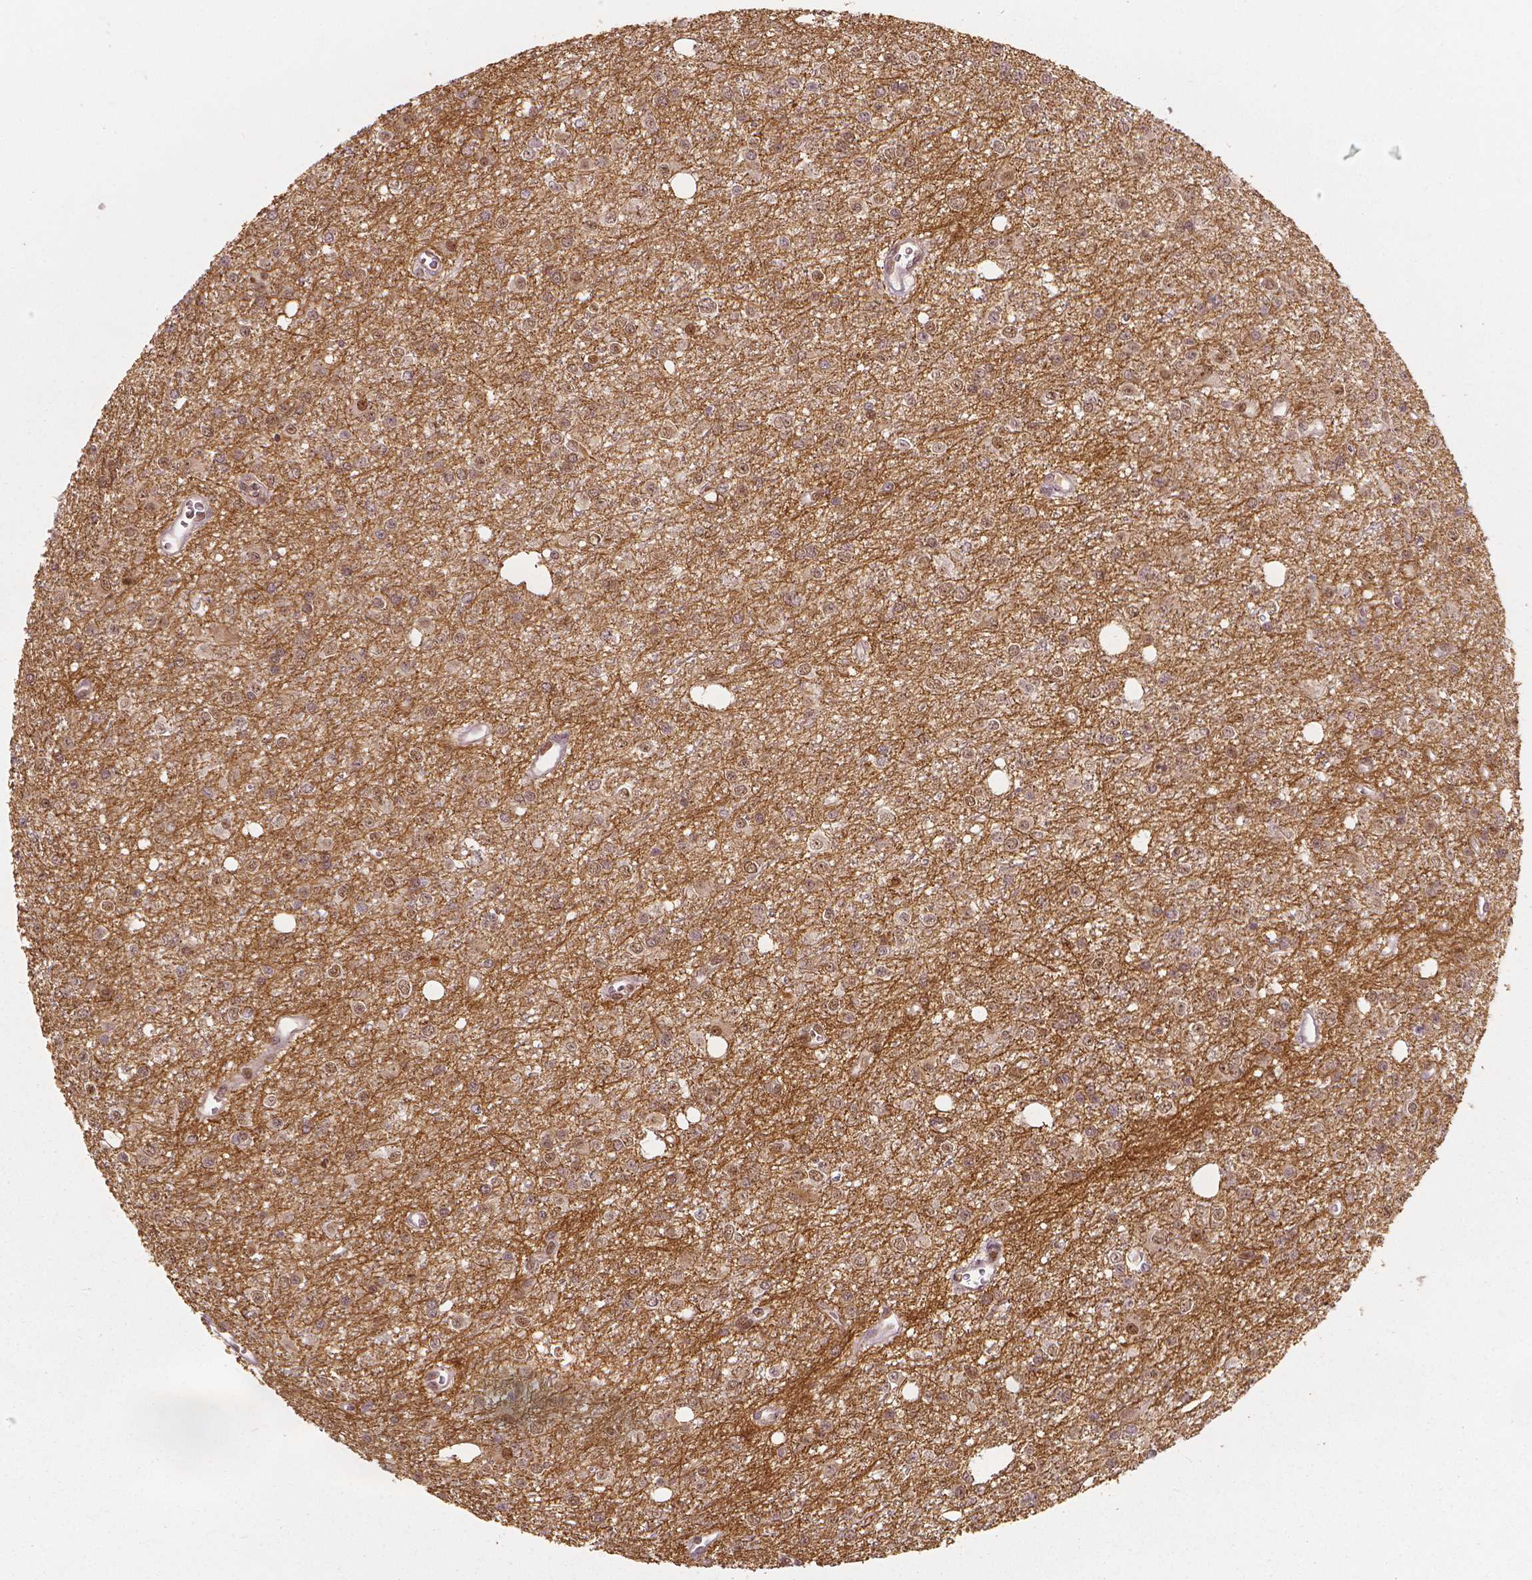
{"staining": {"intensity": "negative", "quantity": "none", "location": "none"}, "tissue": "glioma", "cell_type": "Tumor cells", "image_type": "cancer", "snomed": [{"axis": "morphology", "description": "Glioma, malignant, Low grade"}, {"axis": "topography", "description": "Brain"}], "caption": "Tumor cells are negative for brown protein staining in glioma.", "gene": "NSD2", "patient": {"sex": "female", "age": 45}}